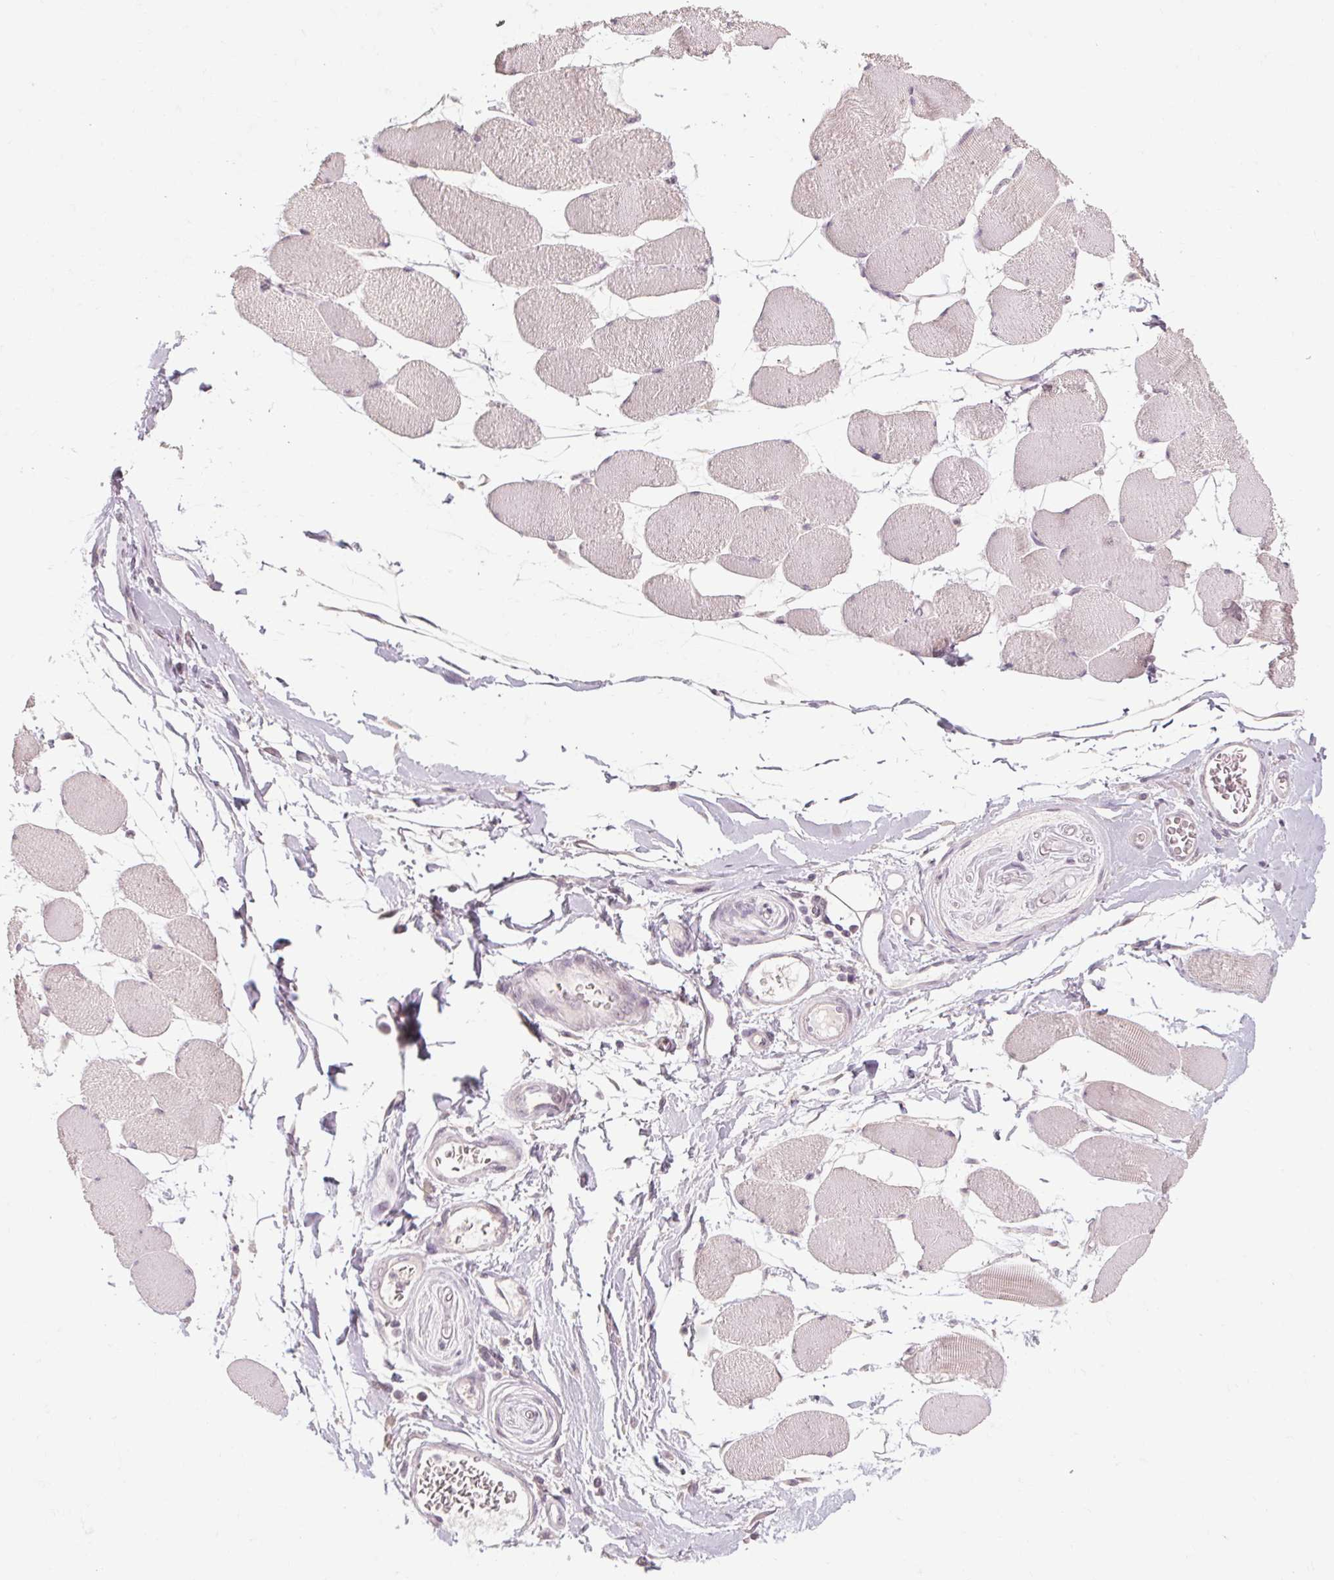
{"staining": {"intensity": "negative", "quantity": "none", "location": "none"}, "tissue": "skeletal muscle", "cell_type": "Myocytes", "image_type": "normal", "snomed": [{"axis": "morphology", "description": "Normal tissue, NOS"}, {"axis": "topography", "description": "Skeletal muscle"}], "caption": "A high-resolution micrograph shows IHC staining of normal skeletal muscle, which exhibits no significant positivity in myocytes.", "gene": "POMC", "patient": {"sex": "female", "age": 75}}